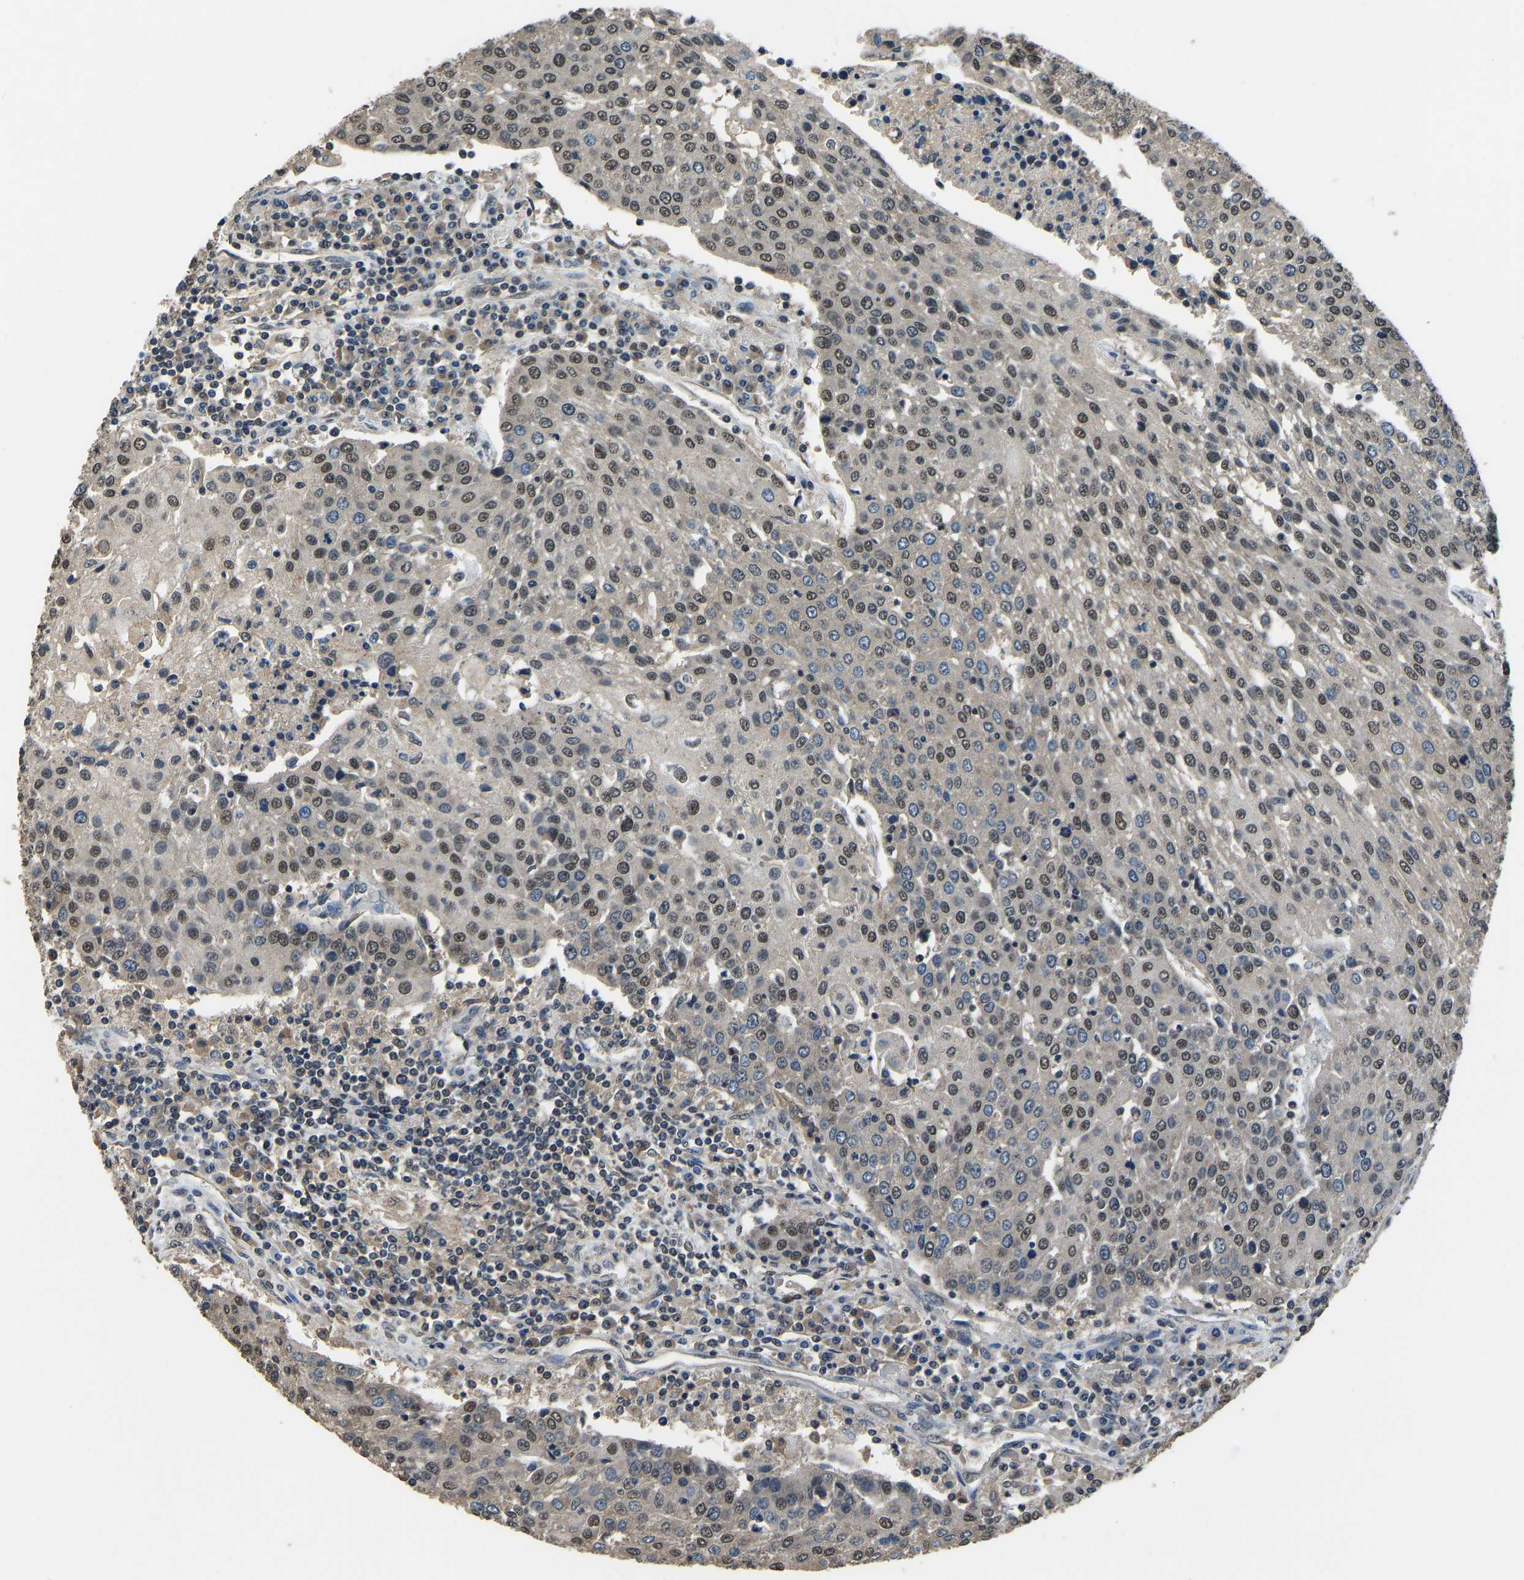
{"staining": {"intensity": "moderate", "quantity": "25%-75%", "location": "nuclear"}, "tissue": "urothelial cancer", "cell_type": "Tumor cells", "image_type": "cancer", "snomed": [{"axis": "morphology", "description": "Urothelial carcinoma, High grade"}, {"axis": "topography", "description": "Urinary bladder"}], "caption": "DAB (3,3'-diaminobenzidine) immunohistochemical staining of human urothelial cancer demonstrates moderate nuclear protein positivity in approximately 25%-75% of tumor cells. The staining was performed using DAB (3,3'-diaminobenzidine) to visualize the protein expression in brown, while the nuclei were stained in blue with hematoxylin (Magnification: 20x).", "gene": "TOX4", "patient": {"sex": "female", "age": 85}}